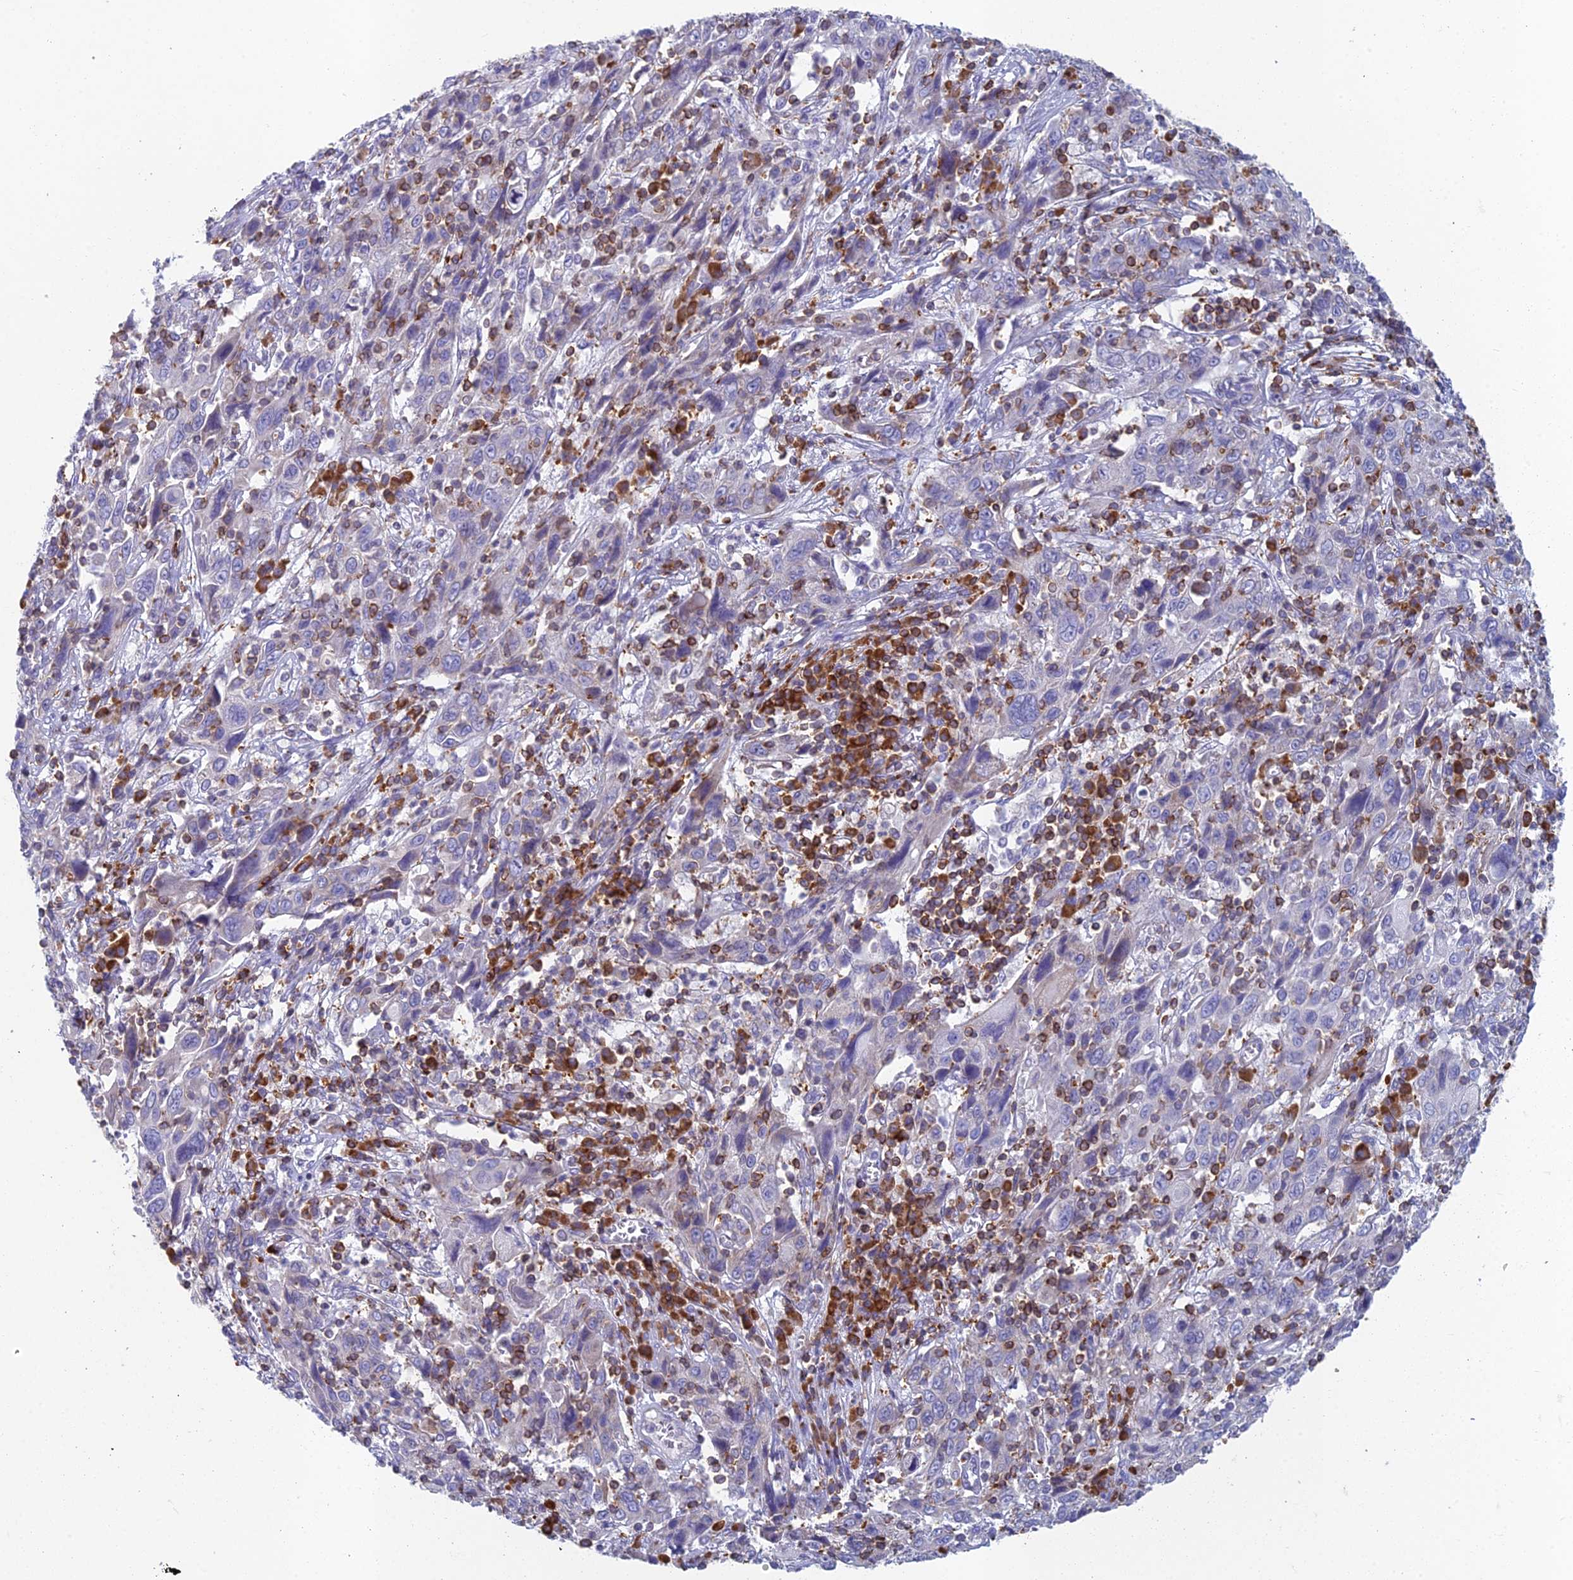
{"staining": {"intensity": "negative", "quantity": "none", "location": "none"}, "tissue": "cervical cancer", "cell_type": "Tumor cells", "image_type": "cancer", "snomed": [{"axis": "morphology", "description": "Squamous cell carcinoma, NOS"}, {"axis": "topography", "description": "Cervix"}], "caption": "DAB immunohistochemical staining of human cervical cancer (squamous cell carcinoma) shows no significant positivity in tumor cells.", "gene": "ABI3BP", "patient": {"sex": "female", "age": 46}}